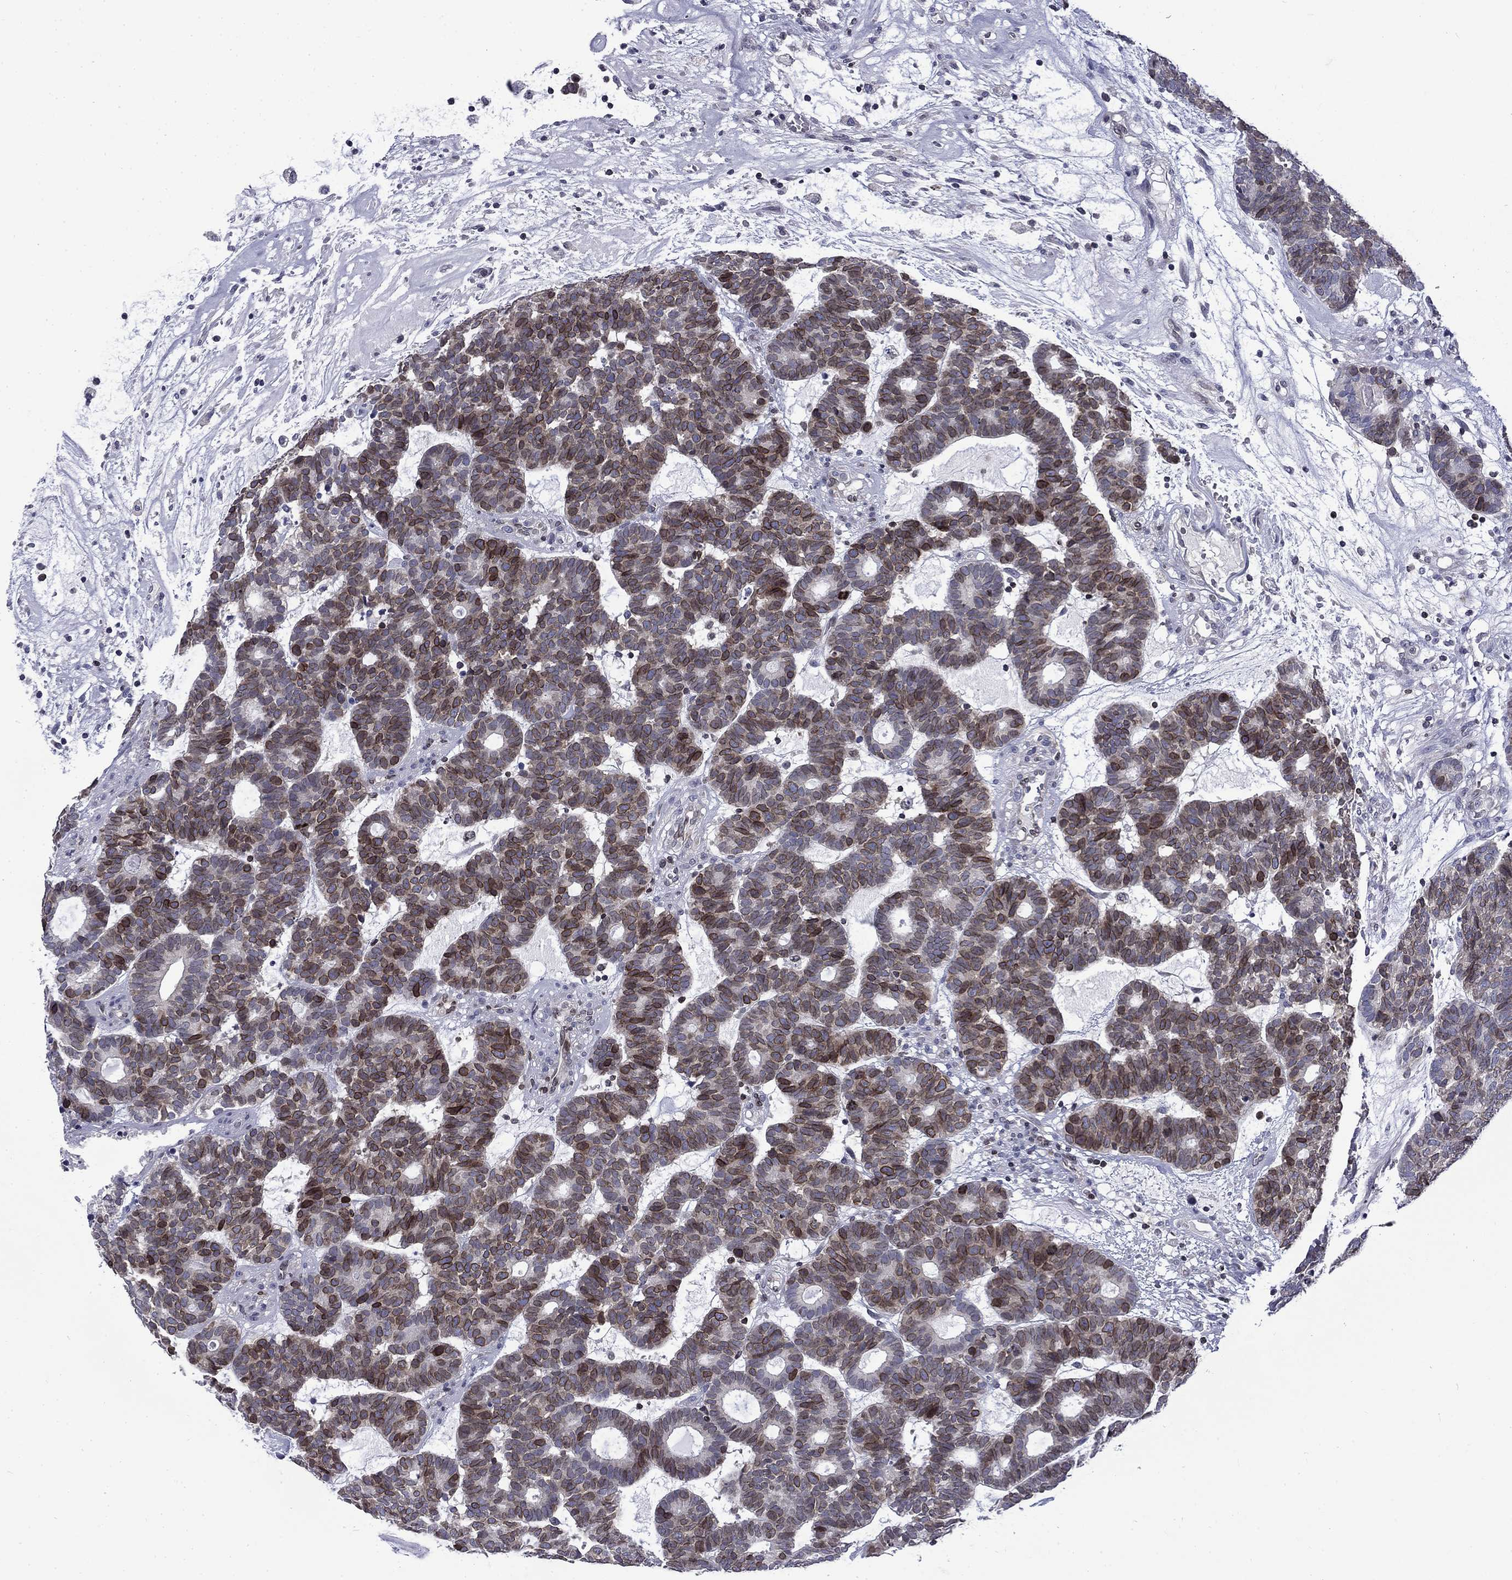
{"staining": {"intensity": "strong", "quantity": "25%-75%", "location": "cytoplasmic/membranous,nuclear"}, "tissue": "head and neck cancer", "cell_type": "Tumor cells", "image_type": "cancer", "snomed": [{"axis": "morphology", "description": "Adenocarcinoma, NOS"}, {"axis": "topography", "description": "Head-Neck"}], "caption": "Brown immunohistochemical staining in head and neck cancer (adenocarcinoma) demonstrates strong cytoplasmic/membranous and nuclear positivity in about 25%-75% of tumor cells.", "gene": "SLA", "patient": {"sex": "female", "age": 81}}